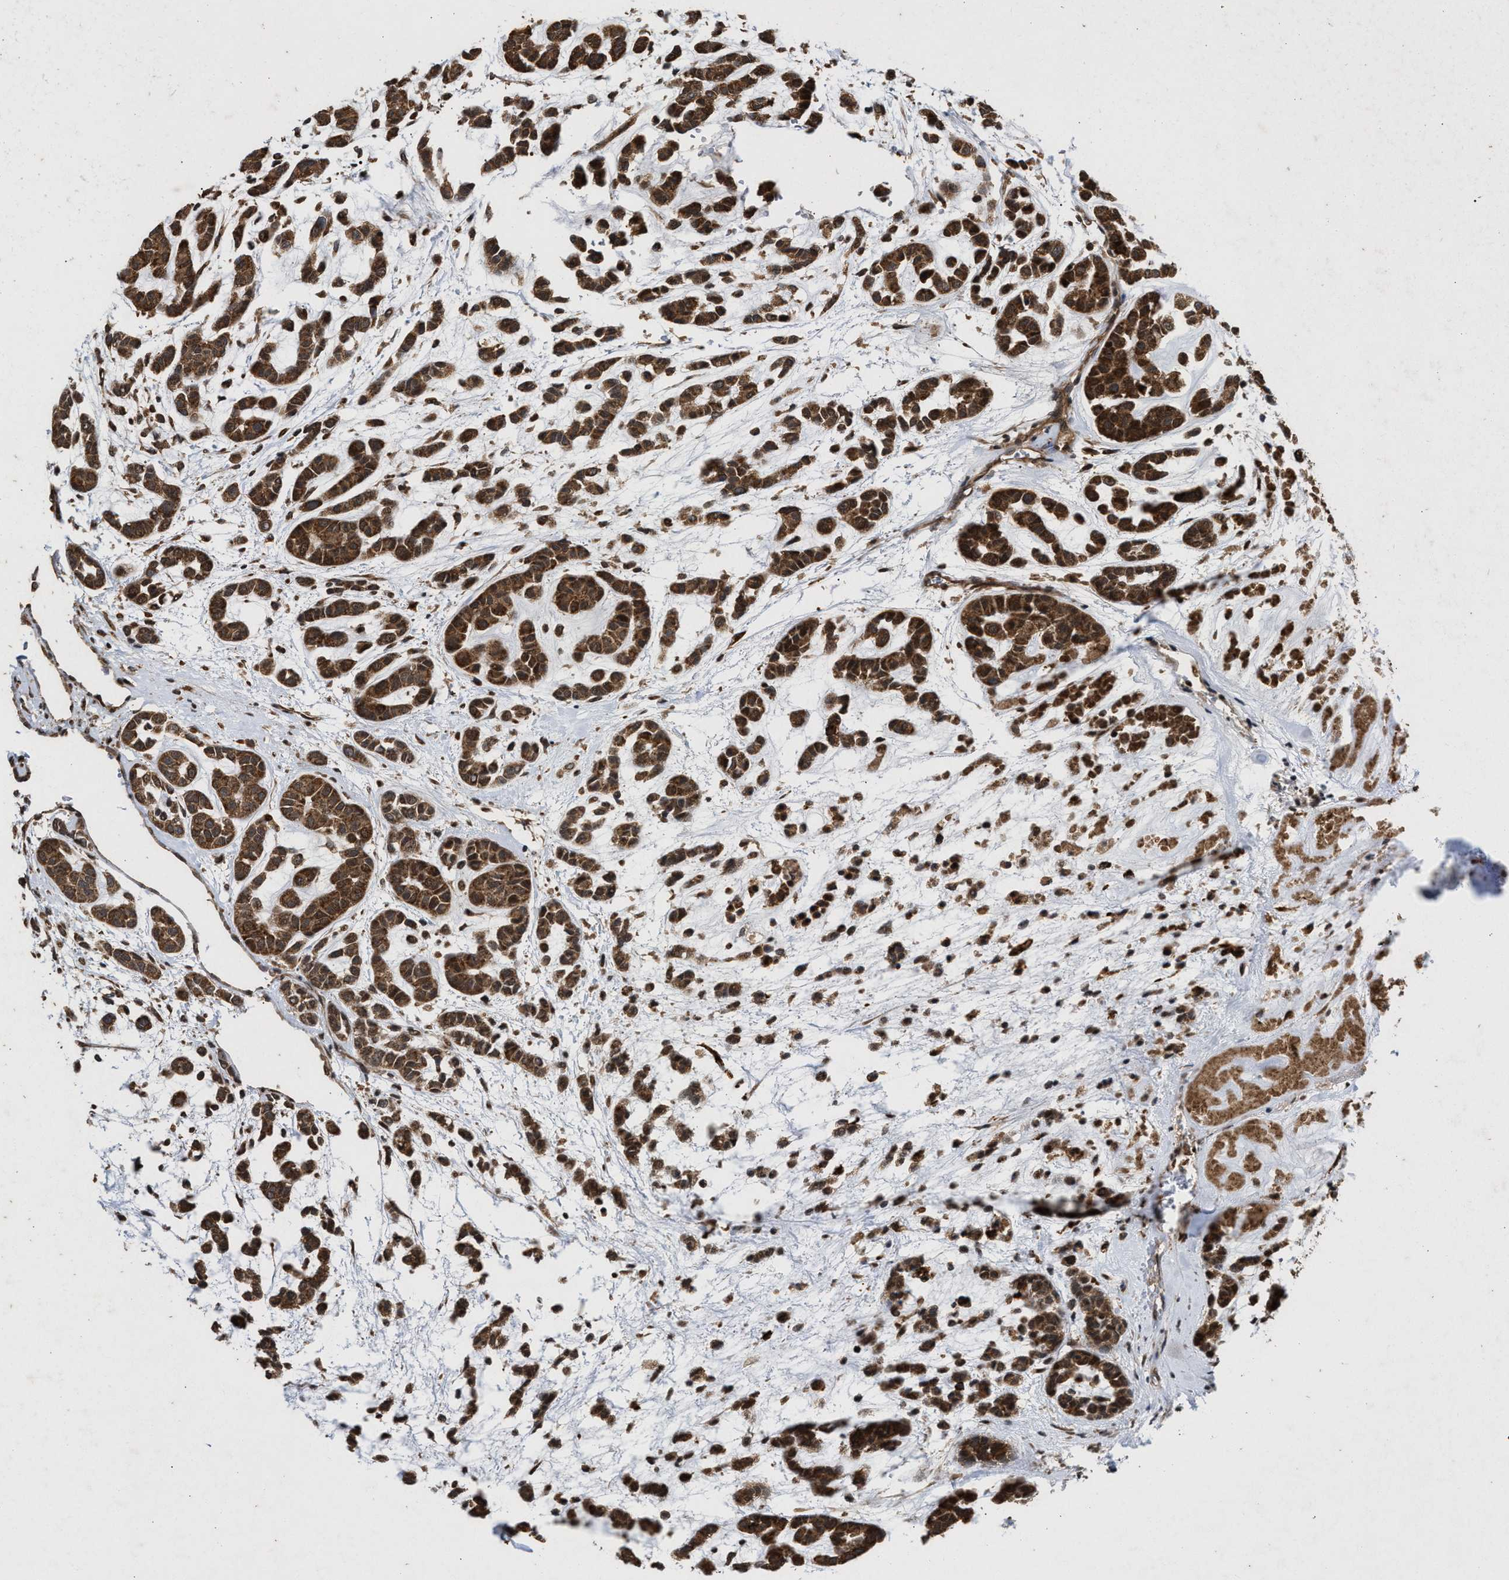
{"staining": {"intensity": "strong", "quantity": ">75%", "location": "cytoplasmic/membranous"}, "tissue": "head and neck cancer", "cell_type": "Tumor cells", "image_type": "cancer", "snomed": [{"axis": "morphology", "description": "Adenocarcinoma, NOS"}, {"axis": "morphology", "description": "Adenoma, NOS"}, {"axis": "topography", "description": "Head-Neck"}], "caption": "Head and neck cancer (adenoma) stained with immunohistochemistry (IHC) shows strong cytoplasmic/membranous positivity in about >75% of tumor cells. (Stains: DAB in brown, nuclei in blue, Microscopy: brightfield microscopy at high magnification).", "gene": "CFLAR", "patient": {"sex": "female", "age": 55}}